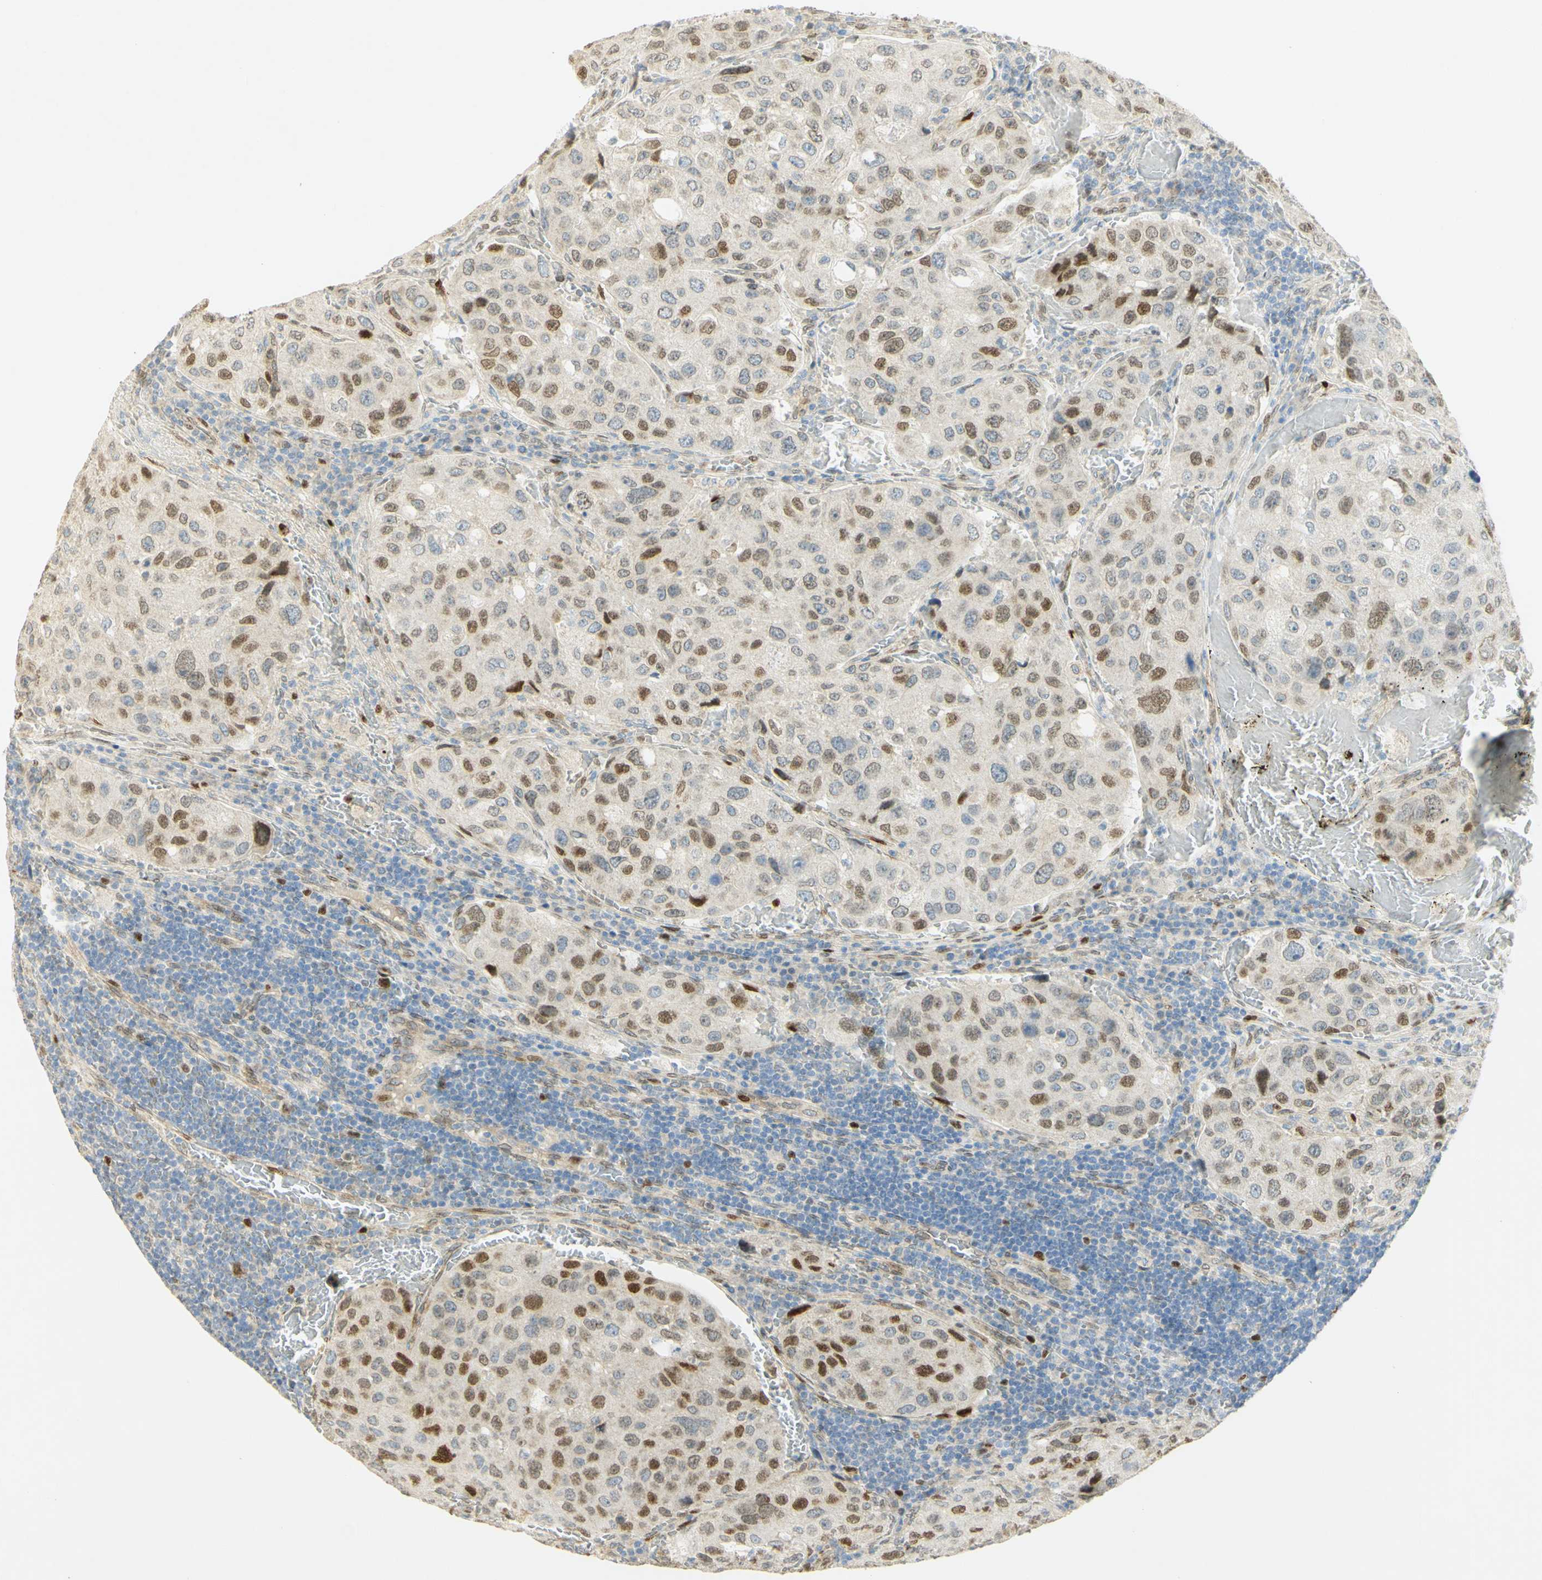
{"staining": {"intensity": "strong", "quantity": "25%-75%", "location": "nuclear"}, "tissue": "urothelial cancer", "cell_type": "Tumor cells", "image_type": "cancer", "snomed": [{"axis": "morphology", "description": "Urothelial carcinoma, High grade"}, {"axis": "topography", "description": "Lymph node"}, {"axis": "topography", "description": "Urinary bladder"}], "caption": "Human urothelial carcinoma (high-grade) stained with a protein marker reveals strong staining in tumor cells.", "gene": "E2F1", "patient": {"sex": "male", "age": 51}}